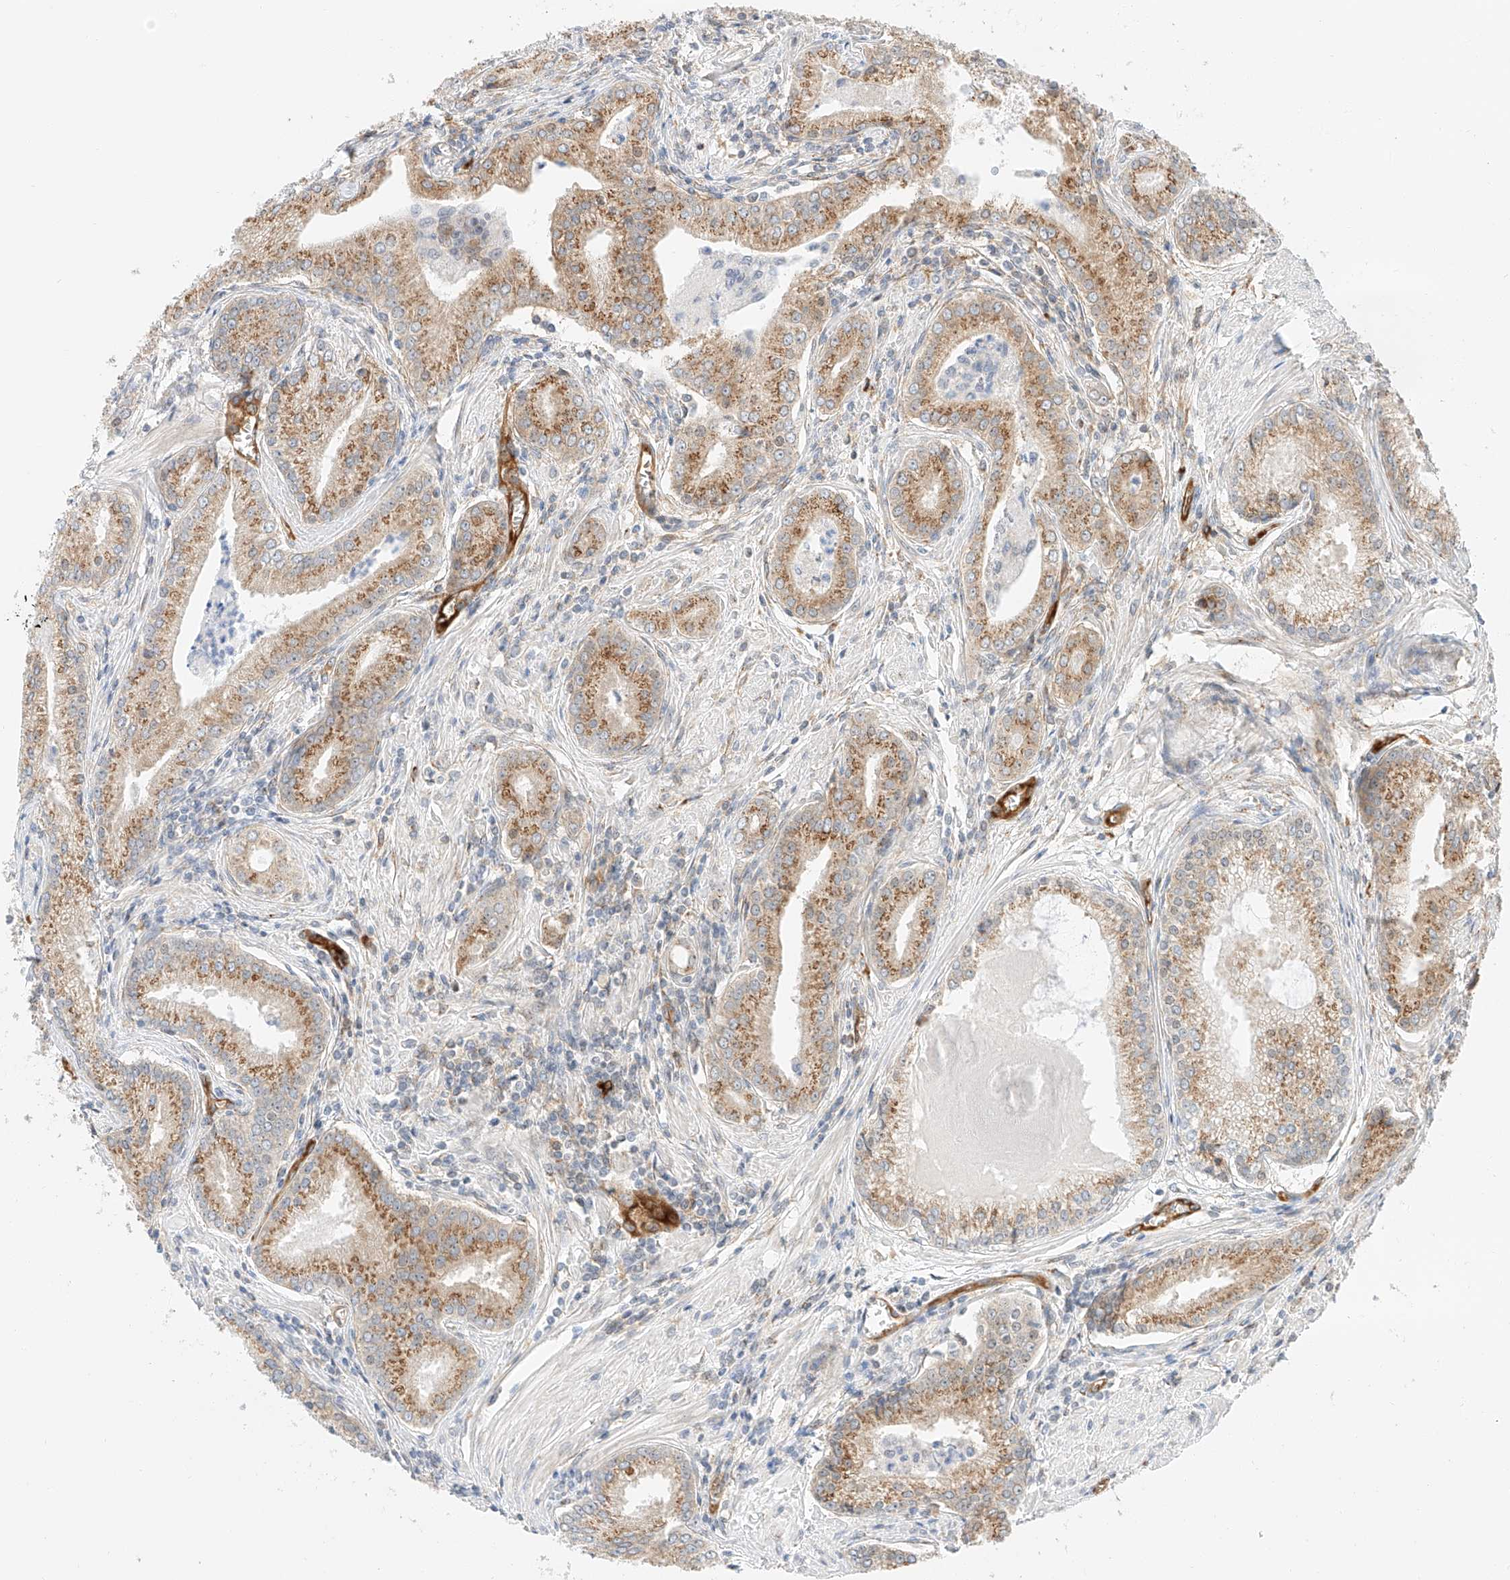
{"staining": {"intensity": "moderate", "quantity": ">75%", "location": "cytoplasmic/membranous"}, "tissue": "prostate cancer", "cell_type": "Tumor cells", "image_type": "cancer", "snomed": [{"axis": "morphology", "description": "Adenocarcinoma, Low grade"}, {"axis": "topography", "description": "Prostate"}], "caption": "Prostate low-grade adenocarcinoma stained with immunohistochemistry (IHC) reveals moderate cytoplasmic/membranous expression in about >75% of tumor cells.", "gene": "CARMIL1", "patient": {"sex": "male", "age": 54}}